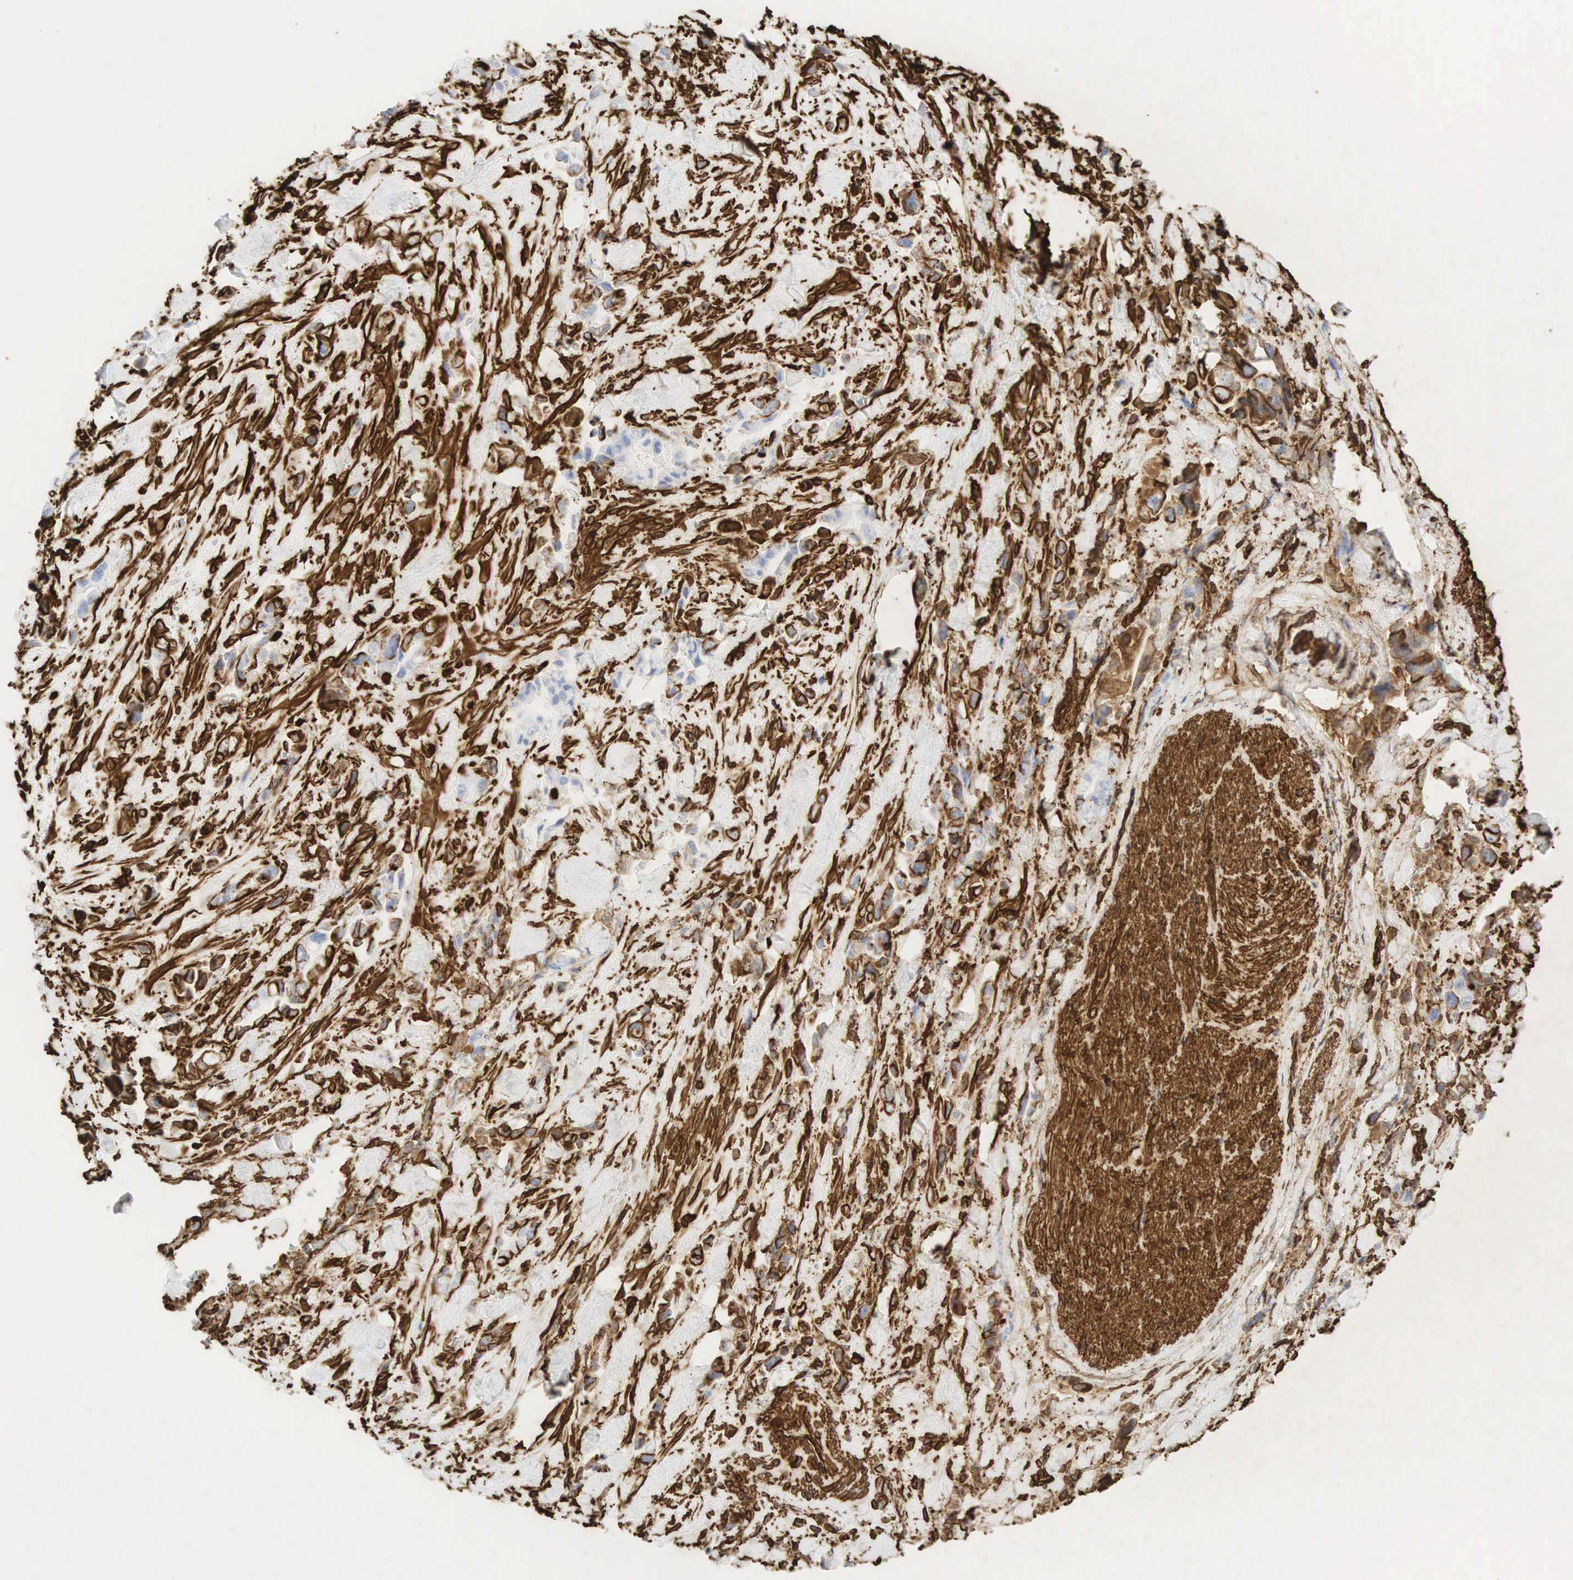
{"staining": {"intensity": "strong", "quantity": "<25%", "location": "cytoplasmic/membranous"}, "tissue": "pancreatic cancer", "cell_type": "Tumor cells", "image_type": "cancer", "snomed": [{"axis": "morphology", "description": "Adenocarcinoma, NOS"}, {"axis": "topography", "description": "Pancreas"}], "caption": "Immunohistochemistry (IHC) (DAB) staining of pancreatic cancer demonstrates strong cytoplasmic/membranous protein expression in about <25% of tumor cells.", "gene": "VIM", "patient": {"sex": "male", "age": 69}}